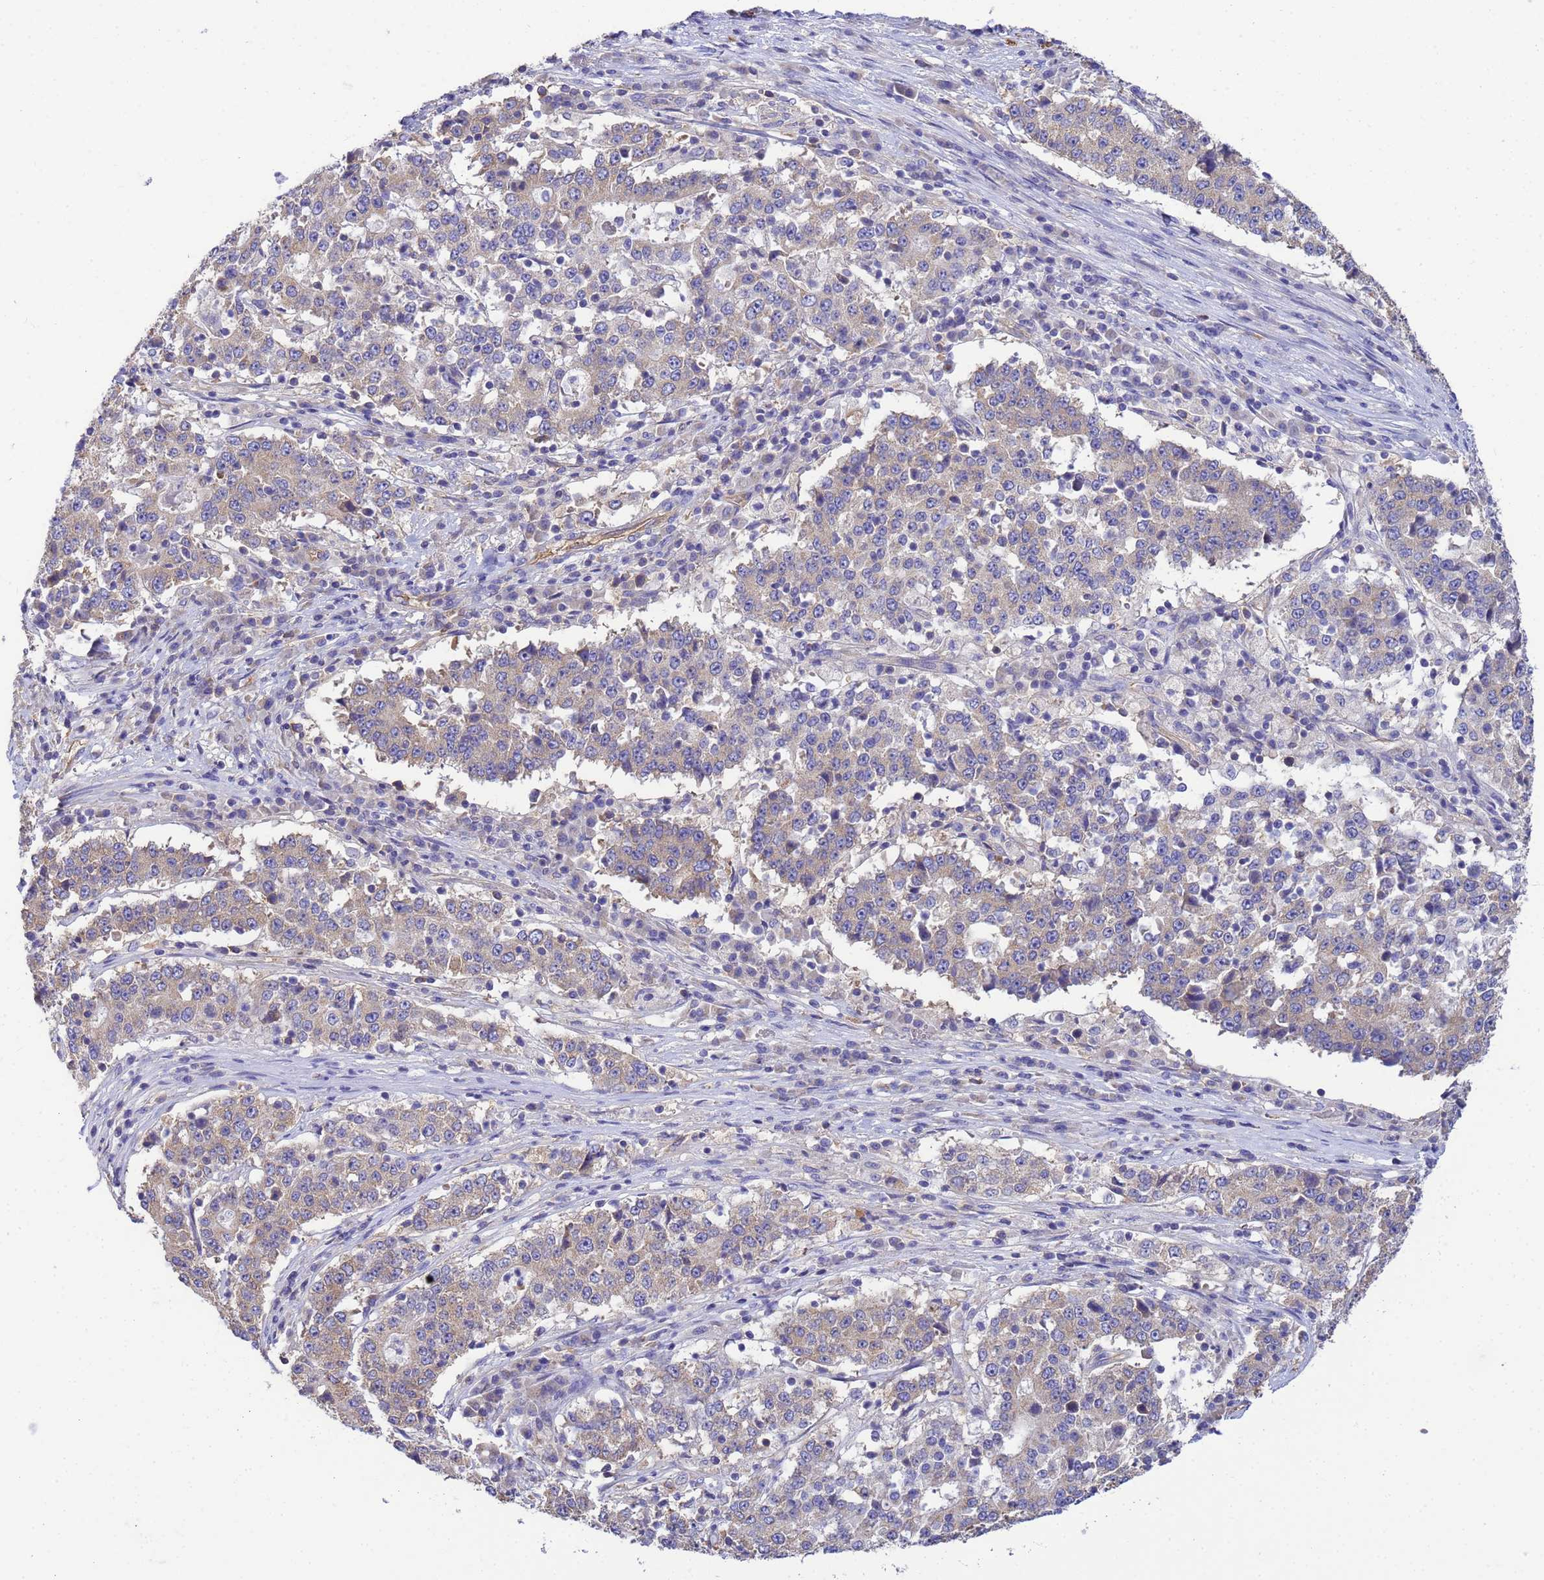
{"staining": {"intensity": "weak", "quantity": "<25%", "location": "cytoplasmic/membranous"}, "tissue": "stomach cancer", "cell_type": "Tumor cells", "image_type": "cancer", "snomed": [{"axis": "morphology", "description": "Adenocarcinoma, NOS"}, {"axis": "topography", "description": "Stomach"}], "caption": "Immunohistochemical staining of stomach cancer (adenocarcinoma) exhibits no significant expression in tumor cells.", "gene": "TUBB1", "patient": {"sex": "male", "age": 59}}